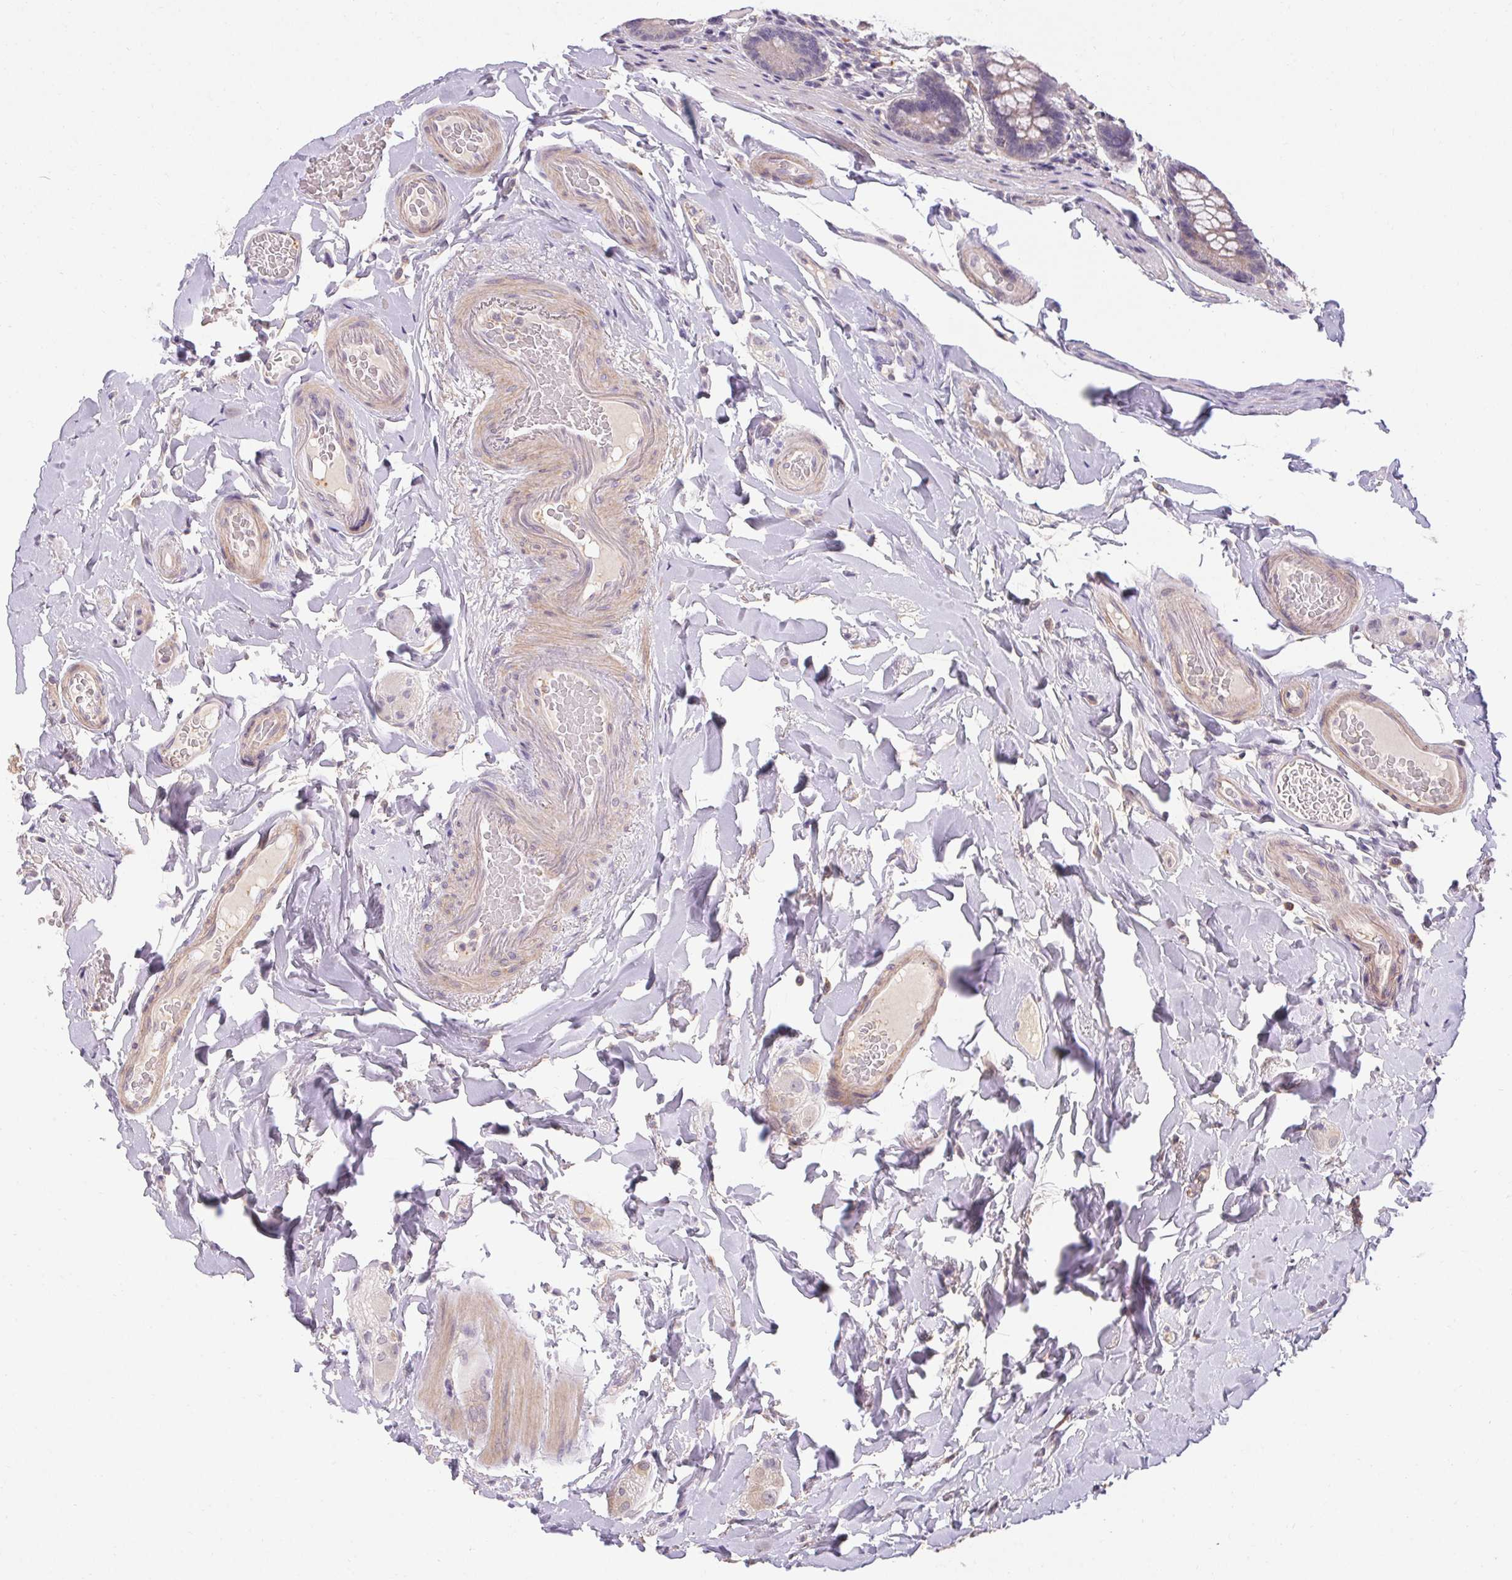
{"staining": {"intensity": "weak", "quantity": ">75%", "location": "cytoplasmic/membranous"}, "tissue": "small intestine", "cell_type": "Glandular cells", "image_type": "normal", "snomed": [{"axis": "morphology", "description": "Normal tissue, NOS"}, {"axis": "topography", "description": "Small intestine"}], "caption": "Benign small intestine was stained to show a protein in brown. There is low levels of weak cytoplasmic/membranous expression in approximately >75% of glandular cells.", "gene": "TMEM52B", "patient": {"sex": "male", "age": 70}}